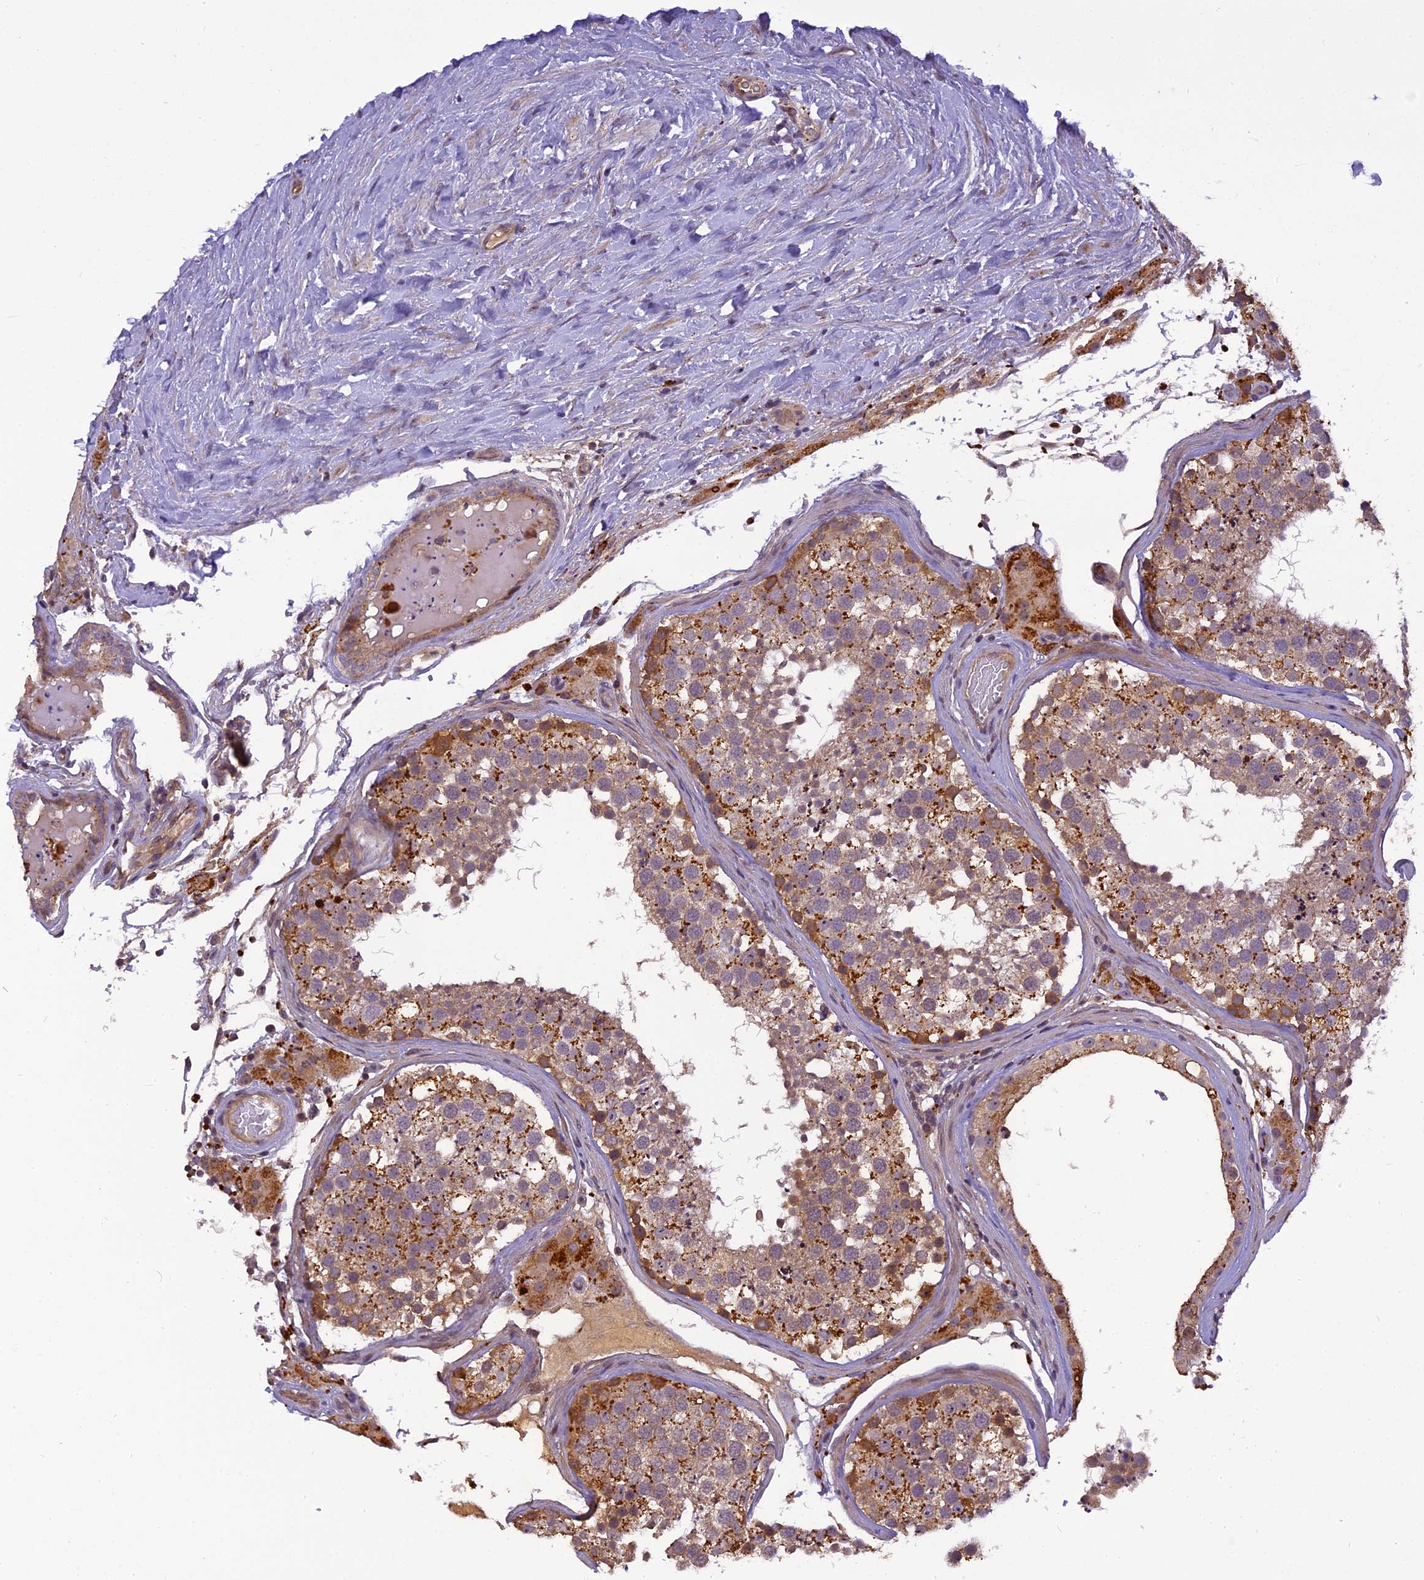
{"staining": {"intensity": "moderate", "quantity": ">75%", "location": "cytoplasmic/membranous"}, "tissue": "testis", "cell_type": "Cells in seminiferous ducts", "image_type": "normal", "snomed": [{"axis": "morphology", "description": "Normal tissue, NOS"}, {"axis": "topography", "description": "Testis"}], "caption": "Human testis stained with a protein marker shows moderate staining in cells in seminiferous ducts.", "gene": "FNIP2", "patient": {"sex": "male", "age": 46}}